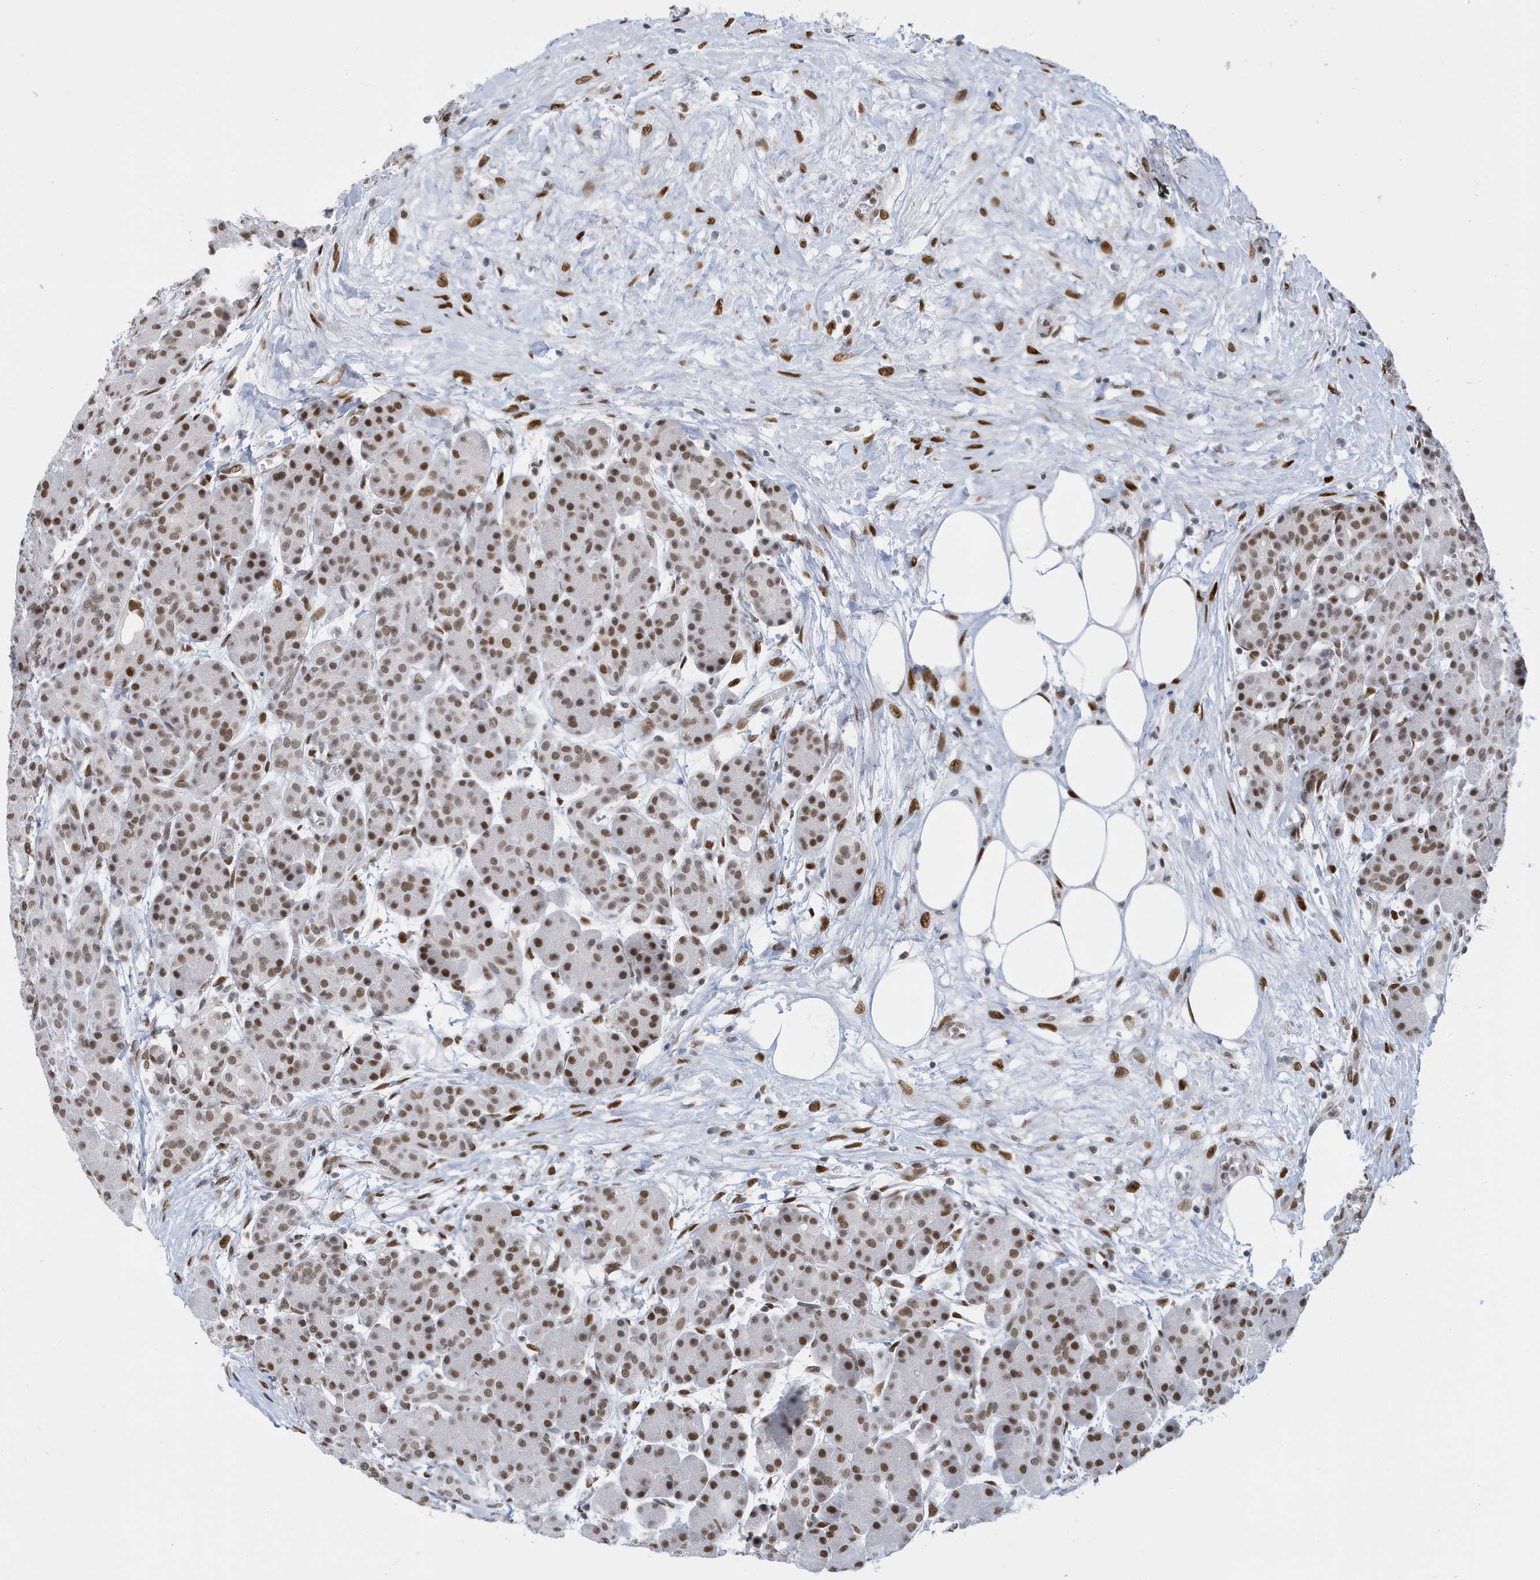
{"staining": {"intensity": "moderate", "quantity": ">75%", "location": "nuclear"}, "tissue": "pancreas", "cell_type": "Exocrine glandular cells", "image_type": "normal", "snomed": [{"axis": "morphology", "description": "Normal tissue, NOS"}, {"axis": "topography", "description": "Pancreas"}], "caption": "Protein staining by immunohistochemistry demonstrates moderate nuclear expression in approximately >75% of exocrine glandular cells in normal pancreas. (DAB IHC with brightfield microscopy, high magnification).", "gene": "PCYT1A", "patient": {"sex": "male", "age": 63}}